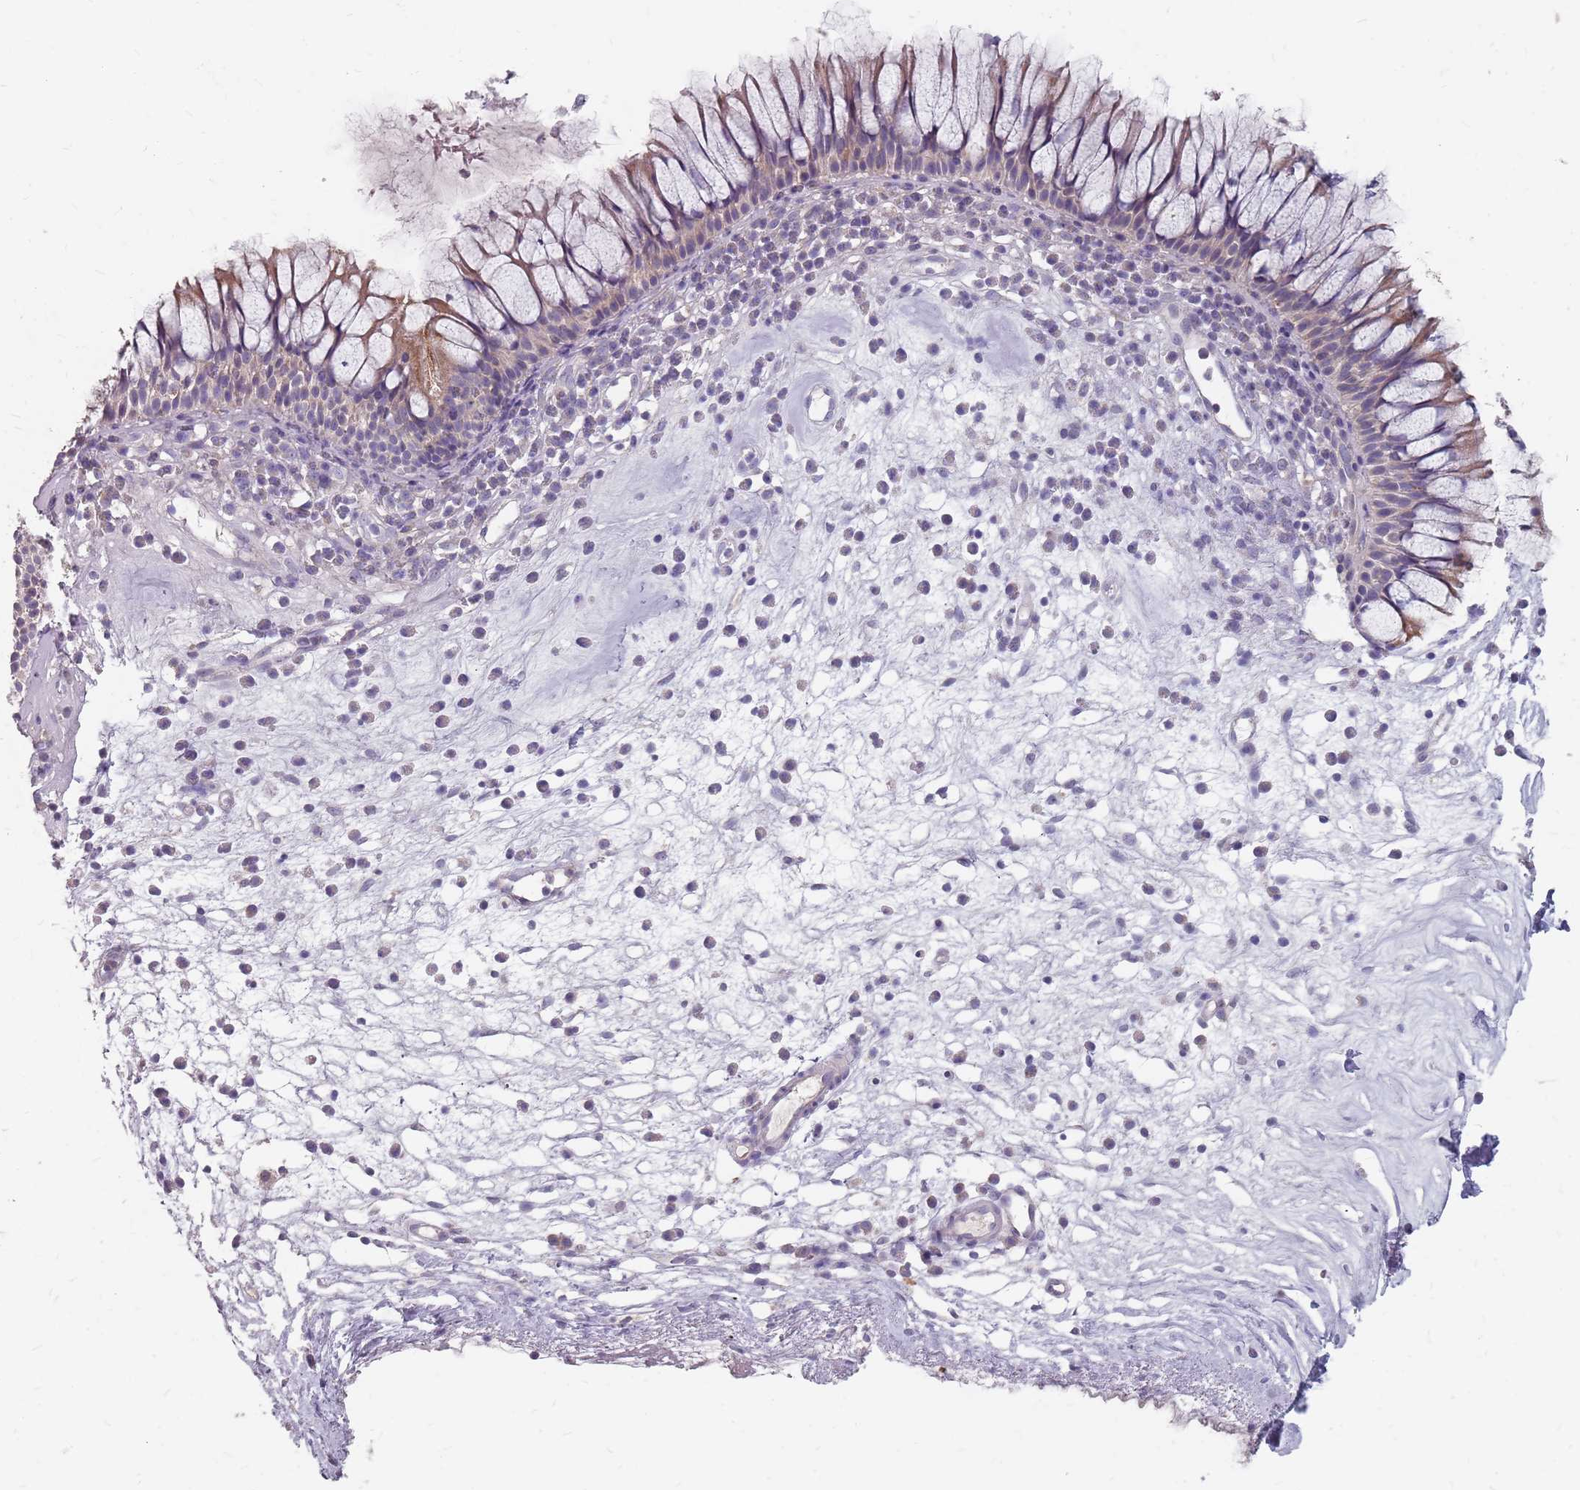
{"staining": {"intensity": "moderate", "quantity": "<25%", "location": "cytoplasmic/membranous"}, "tissue": "nasopharynx", "cell_type": "Respiratory epithelial cells", "image_type": "normal", "snomed": [{"axis": "morphology", "description": "Normal tissue, NOS"}, {"axis": "morphology", "description": "Inflammation, NOS"}, {"axis": "topography", "description": "Nasopharynx"}], "caption": "A brown stain highlights moderate cytoplasmic/membranous staining of a protein in respiratory epithelial cells of unremarkable human nasopharynx. The staining was performed using DAB, with brown indicating positive protein expression. Nuclei are stained blue with hematoxylin.", "gene": "CMTR2", "patient": {"sex": "male", "age": 70}}